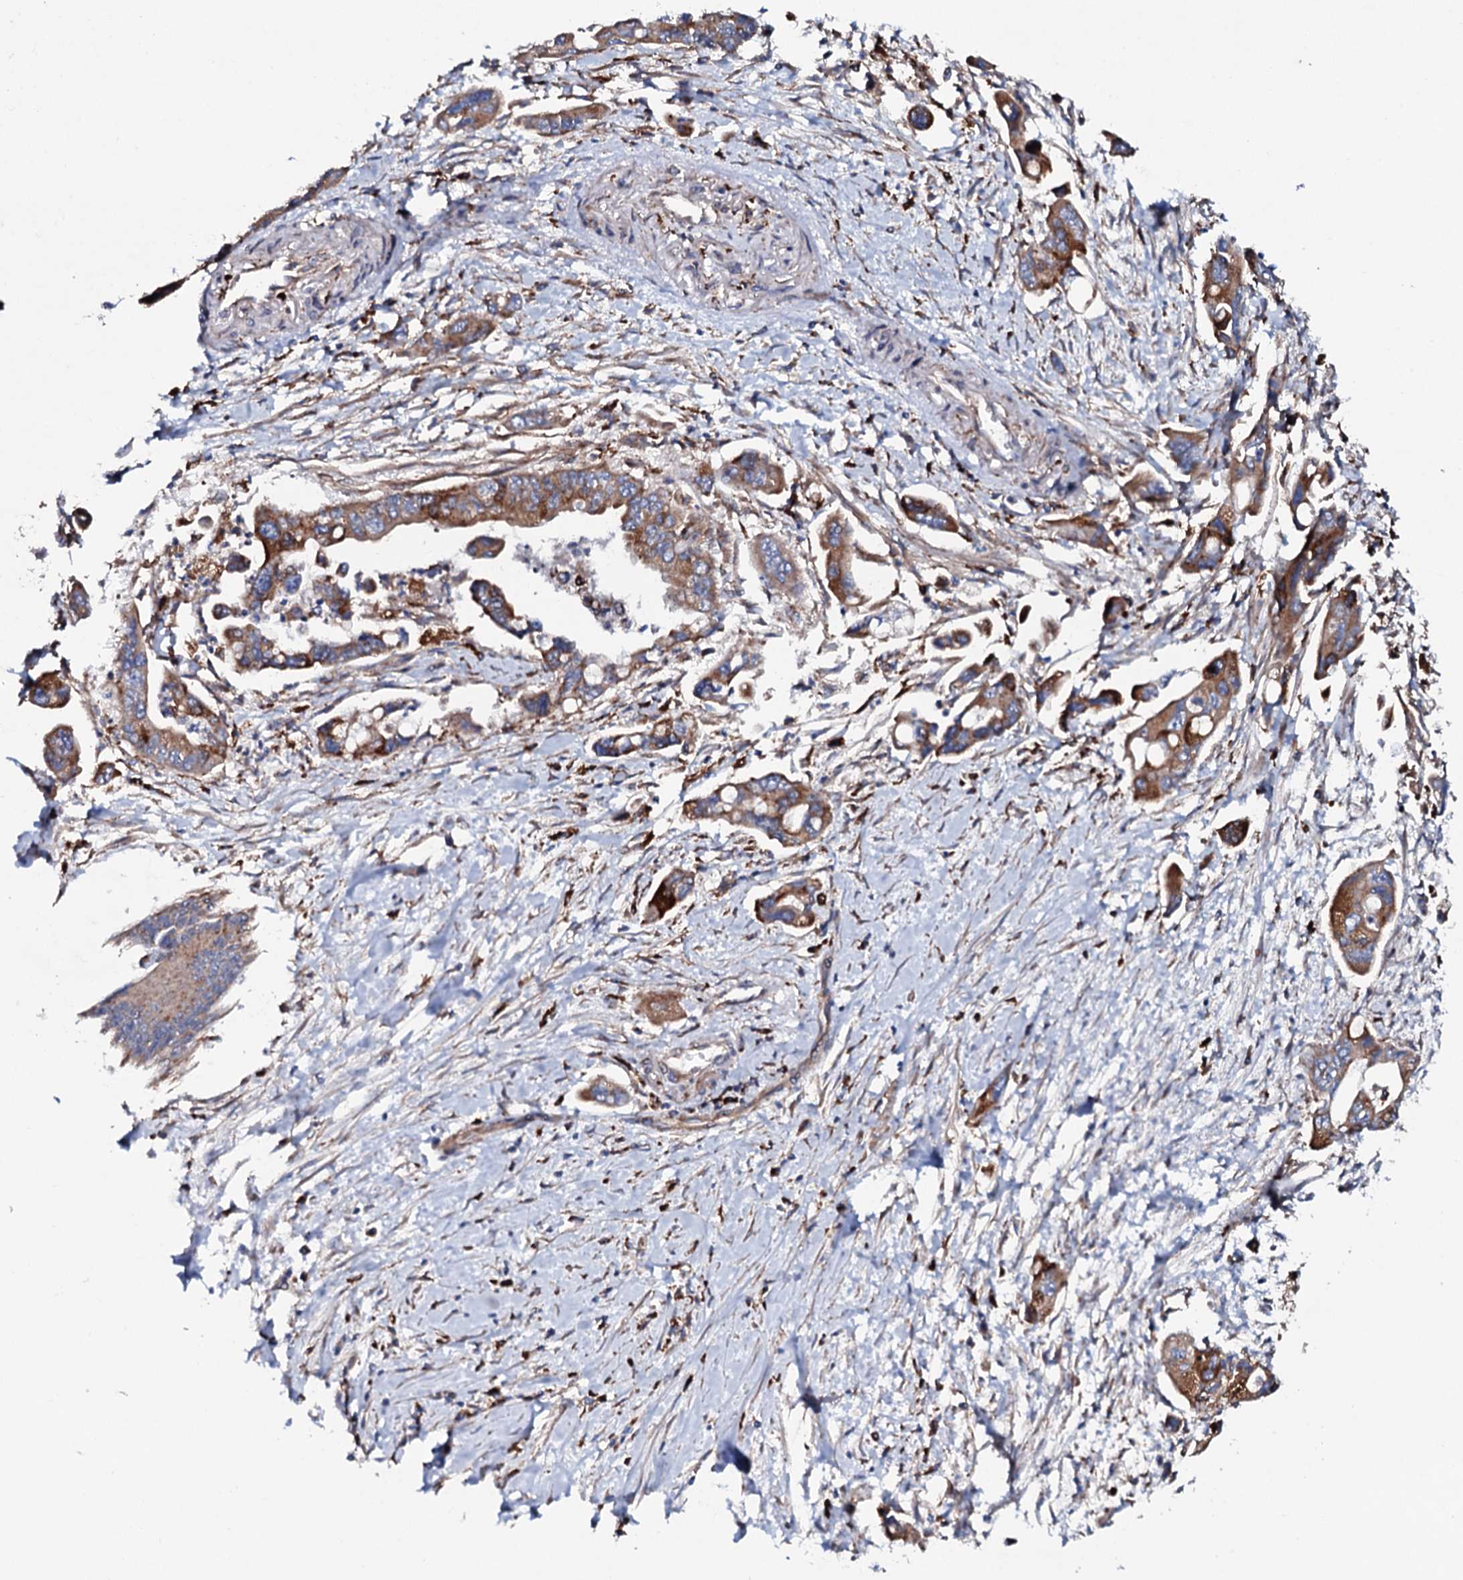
{"staining": {"intensity": "moderate", "quantity": ">75%", "location": "cytoplasmic/membranous"}, "tissue": "pancreatic cancer", "cell_type": "Tumor cells", "image_type": "cancer", "snomed": [{"axis": "morphology", "description": "Adenocarcinoma, NOS"}, {"axis": "topography", "description": "Pancreas"}], "caption": "Brown immunohistochemical staining in human pancreatic cancer (adenocarcinoma) displays moderate cytoplasmic/membranous expression in about >75% of tumor cells. (Brightfield microscopy of DAB IHC at high magnification).", "gene": "P2RX4", "patient": {"sex": "male", "age": 70}}